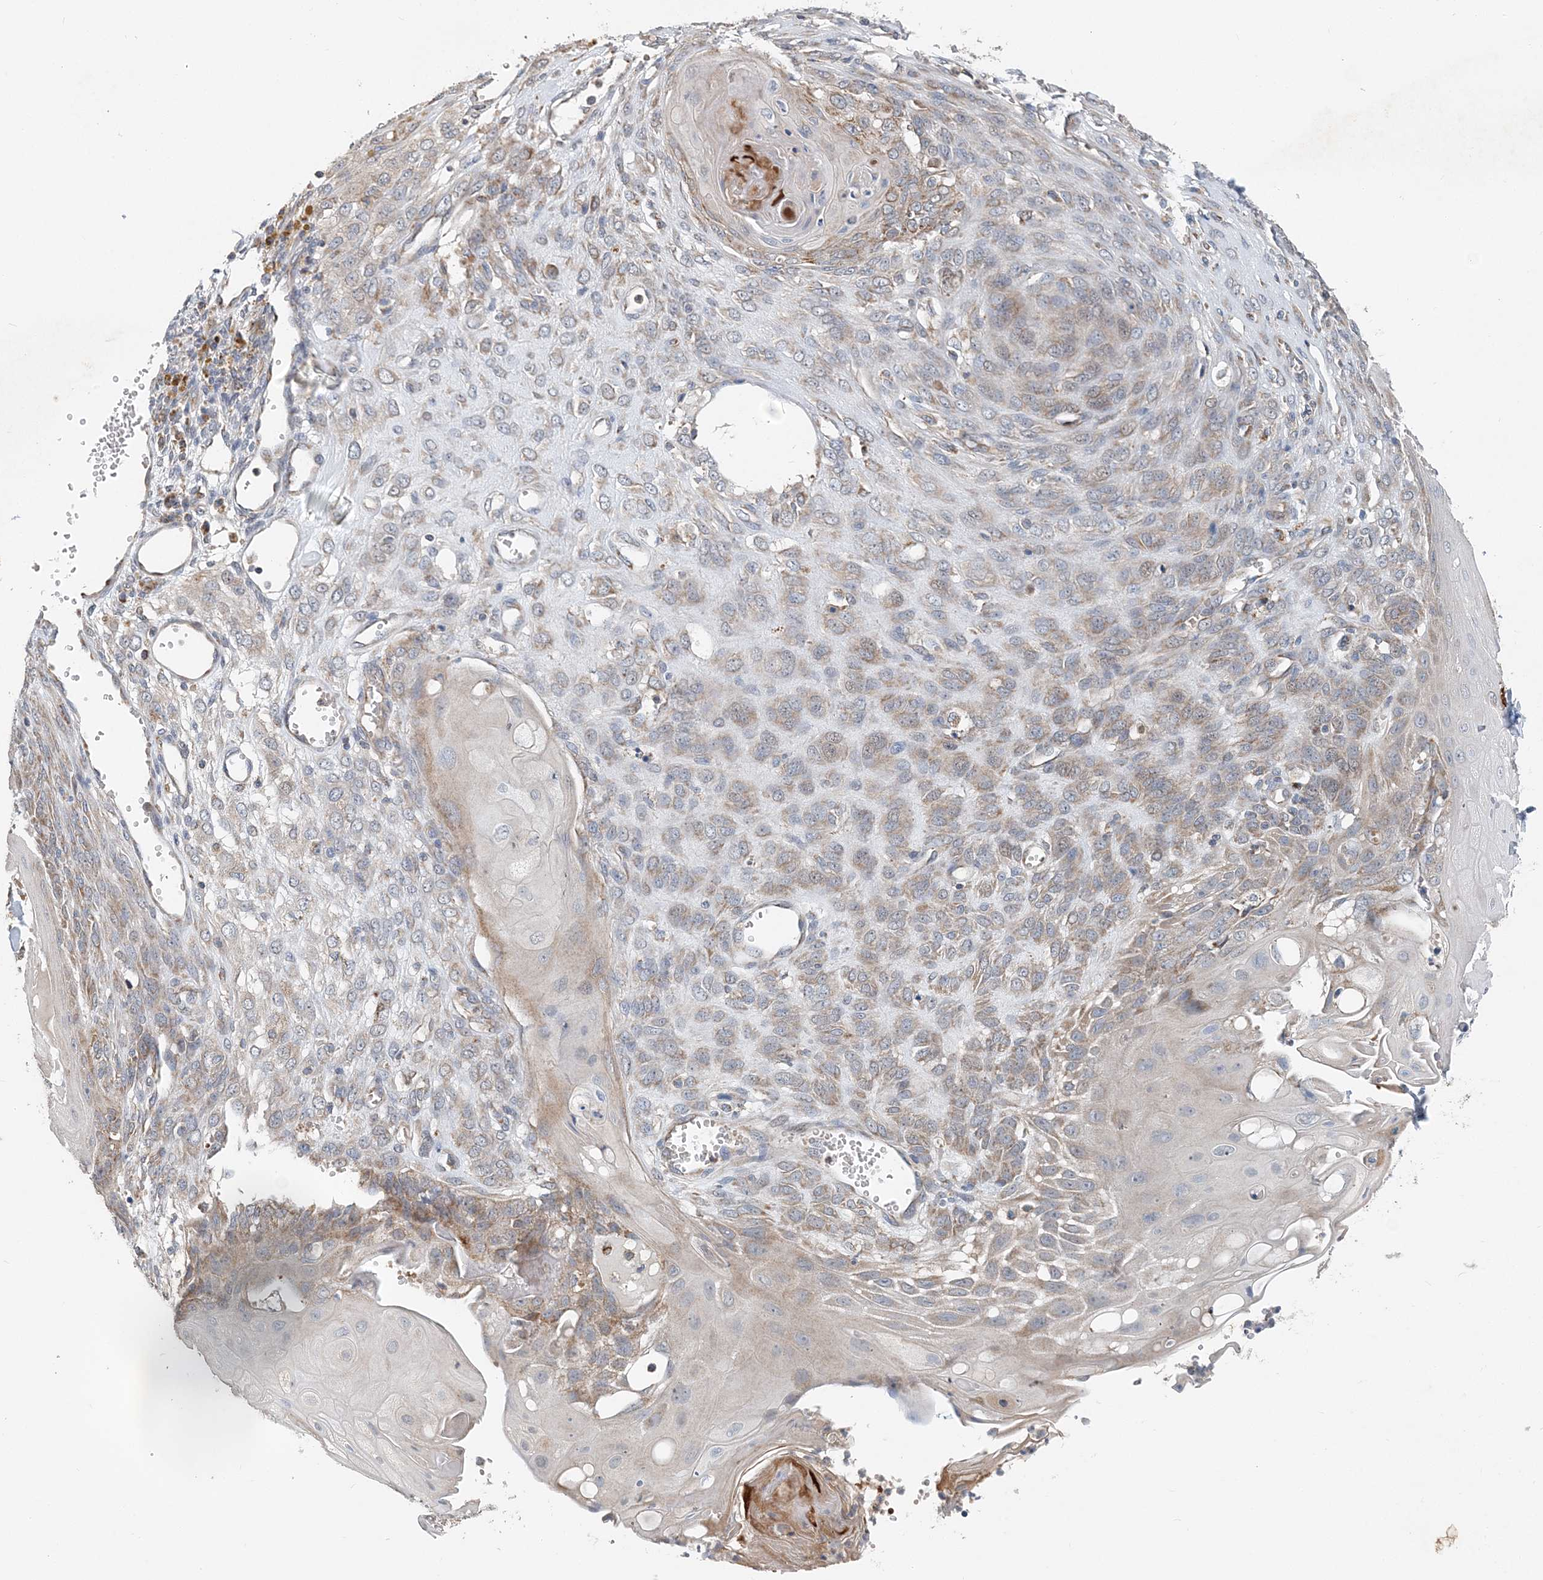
{"staining": {"intensity": "moderate", "quantity": "25%-75%", "location": "cytoplasmic/membranous"}, "tissue": "endometrial cancer", "cell_type": "Tumor cells", "image_type": "cancer", "snomed": [{"axis": "morphology", "description": "Adenocarcinoma, NOS"}, {"axis": "topography", "description": "Endometrium"}], "caption": "Endometrial adenocarcinoma stained with a protein marker demonstrates moderate staining in tumor cells.", "gene": "SPRY2", "patient": {"sex": "female", "age": 32}}